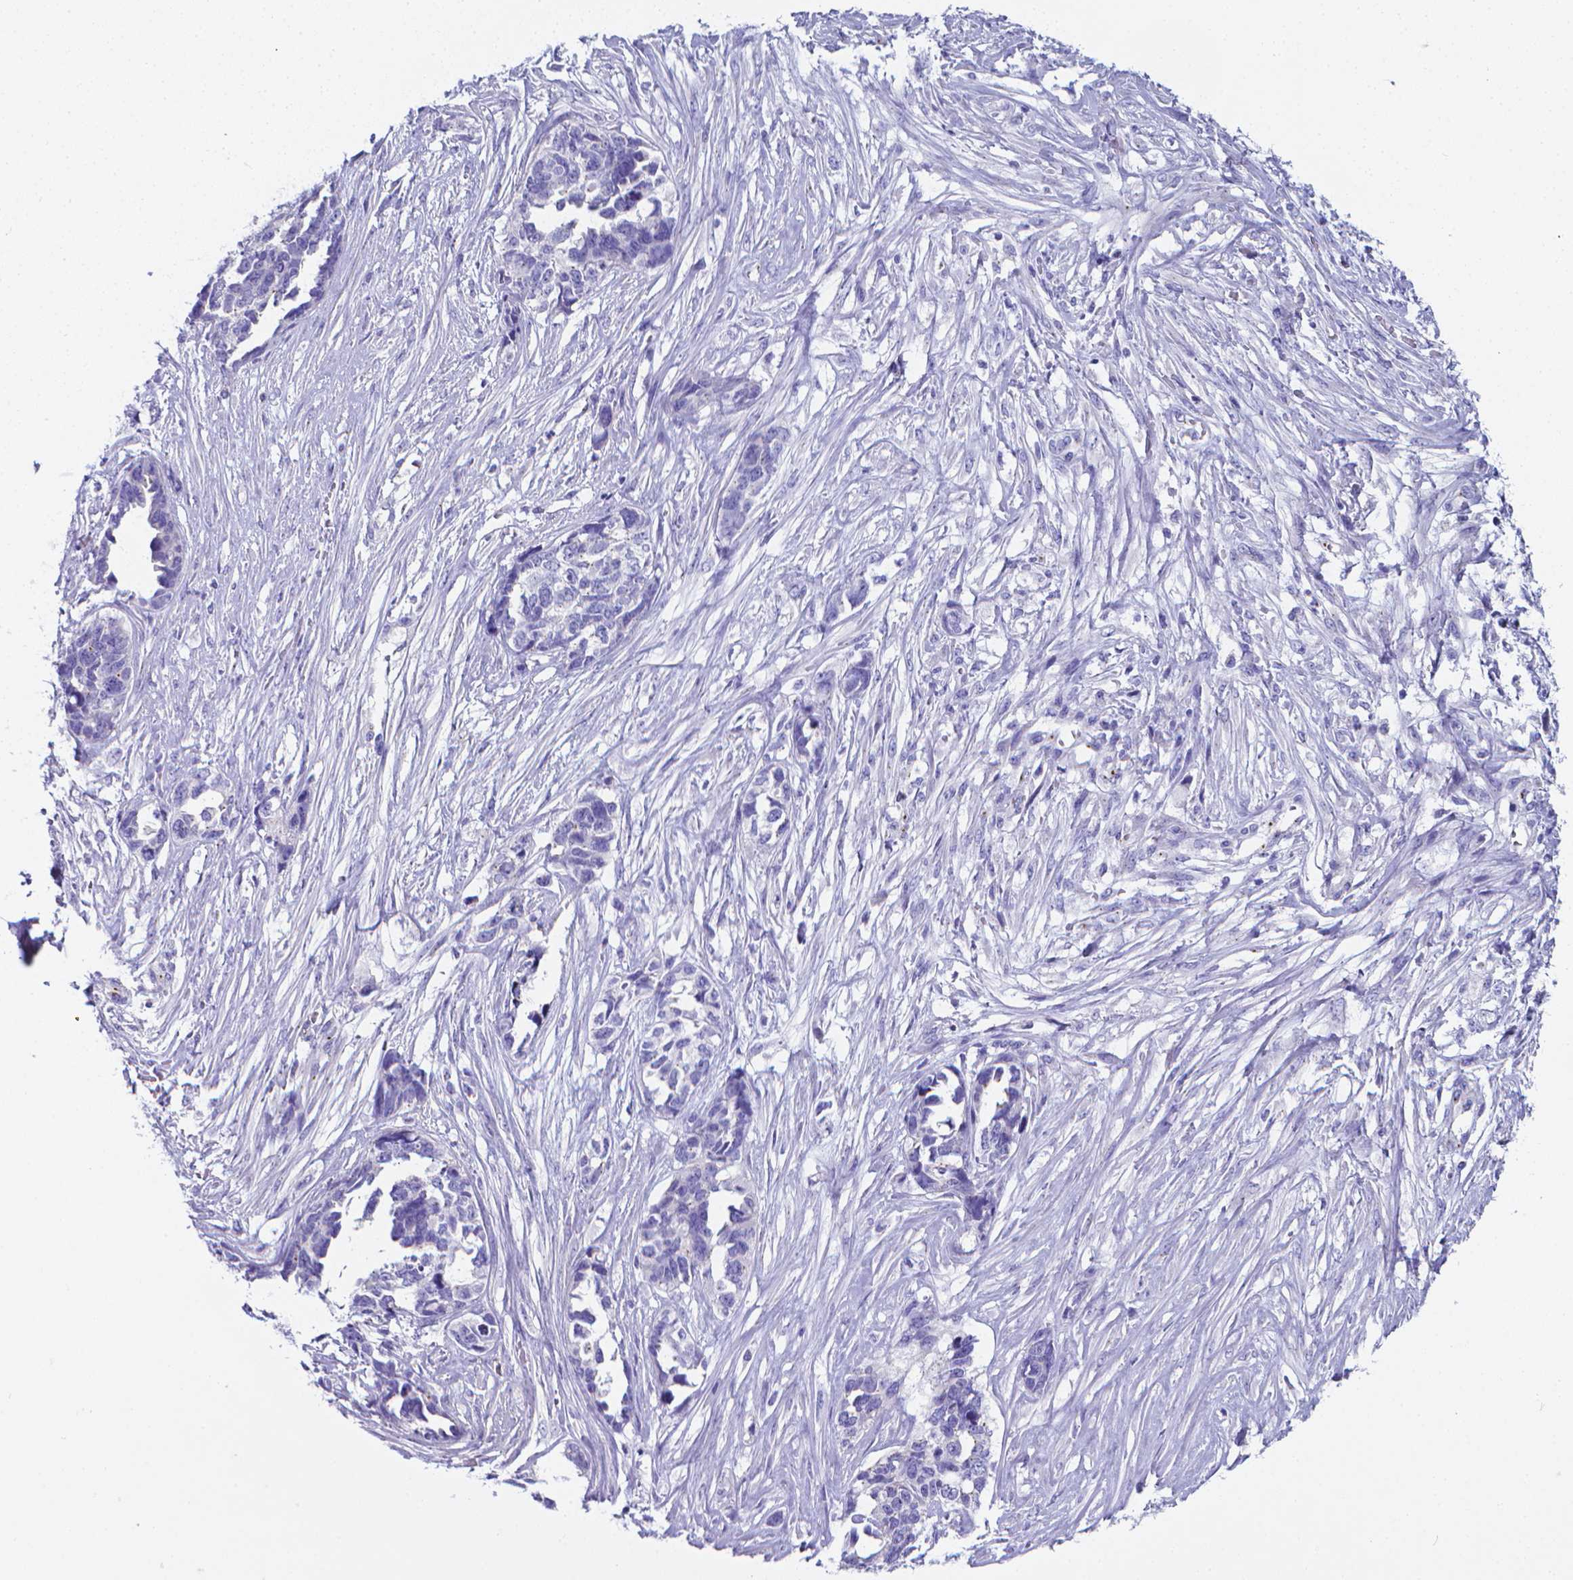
{"staining": {"intensity": "negative", "quantity": "none", "location": "none"}, "tissue": "ovarian cancer", "cell_type": "Tumor cells", "image_type": "cancer", "snomed": [{"axis": "morphology", "description": "Cystadenocarcinoma, serous, NOS"}, {"axis": "topography", "description": "Ovary"}], "caption": "An image of serous cystadenocarcinoma (ovarian) stained for a protein shows no brown staining in tumor cells. (DAB (3,3'-diaminobenzidine) IHC, high magnification).", "gene": "LRRC73", "patient": {"sex": "female", "age": 69}}